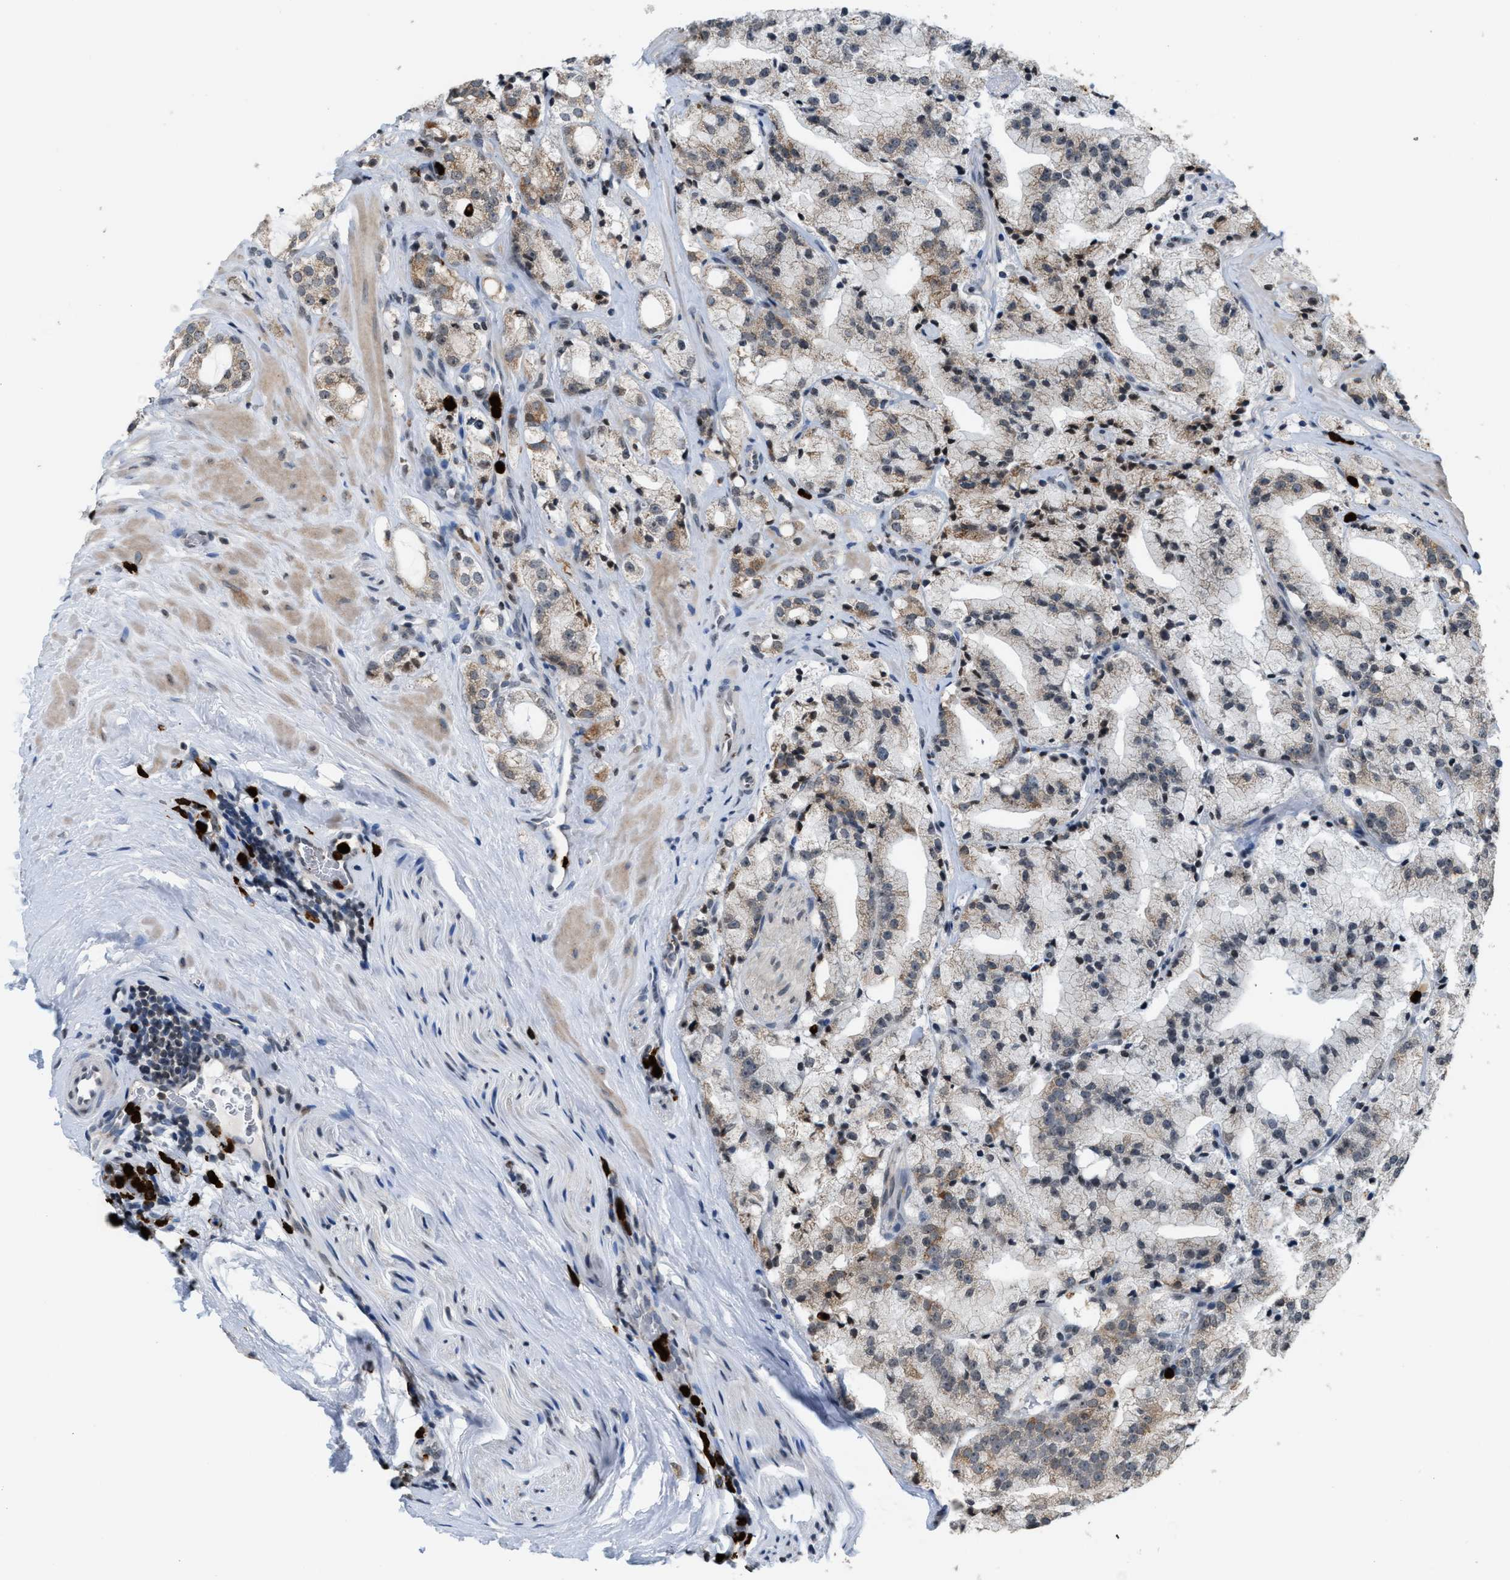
{"staining": {"intensity": "weak", "quantity": "25%-75%", "location": "cytoplasmic/membranous"}, "tissue": "prostate cancer", "cell_type": "Tumor cells", "image_type": "cancer", "snomed": [{"axis": "morphology", "description": "Adenocarcinoma, High grade"}, {"axis": "topography", "description": "Prostate"}], "caption": "DAB (3,3'-diaminobenzidine) immunohistochemical staining of human prostate cancer displays weak cytoplasmic/membranous protein expression in approximately 25%-75% of tumor cells.", "gene": "PRUNE2", "patient": {"sex": "male", "age": 64}}